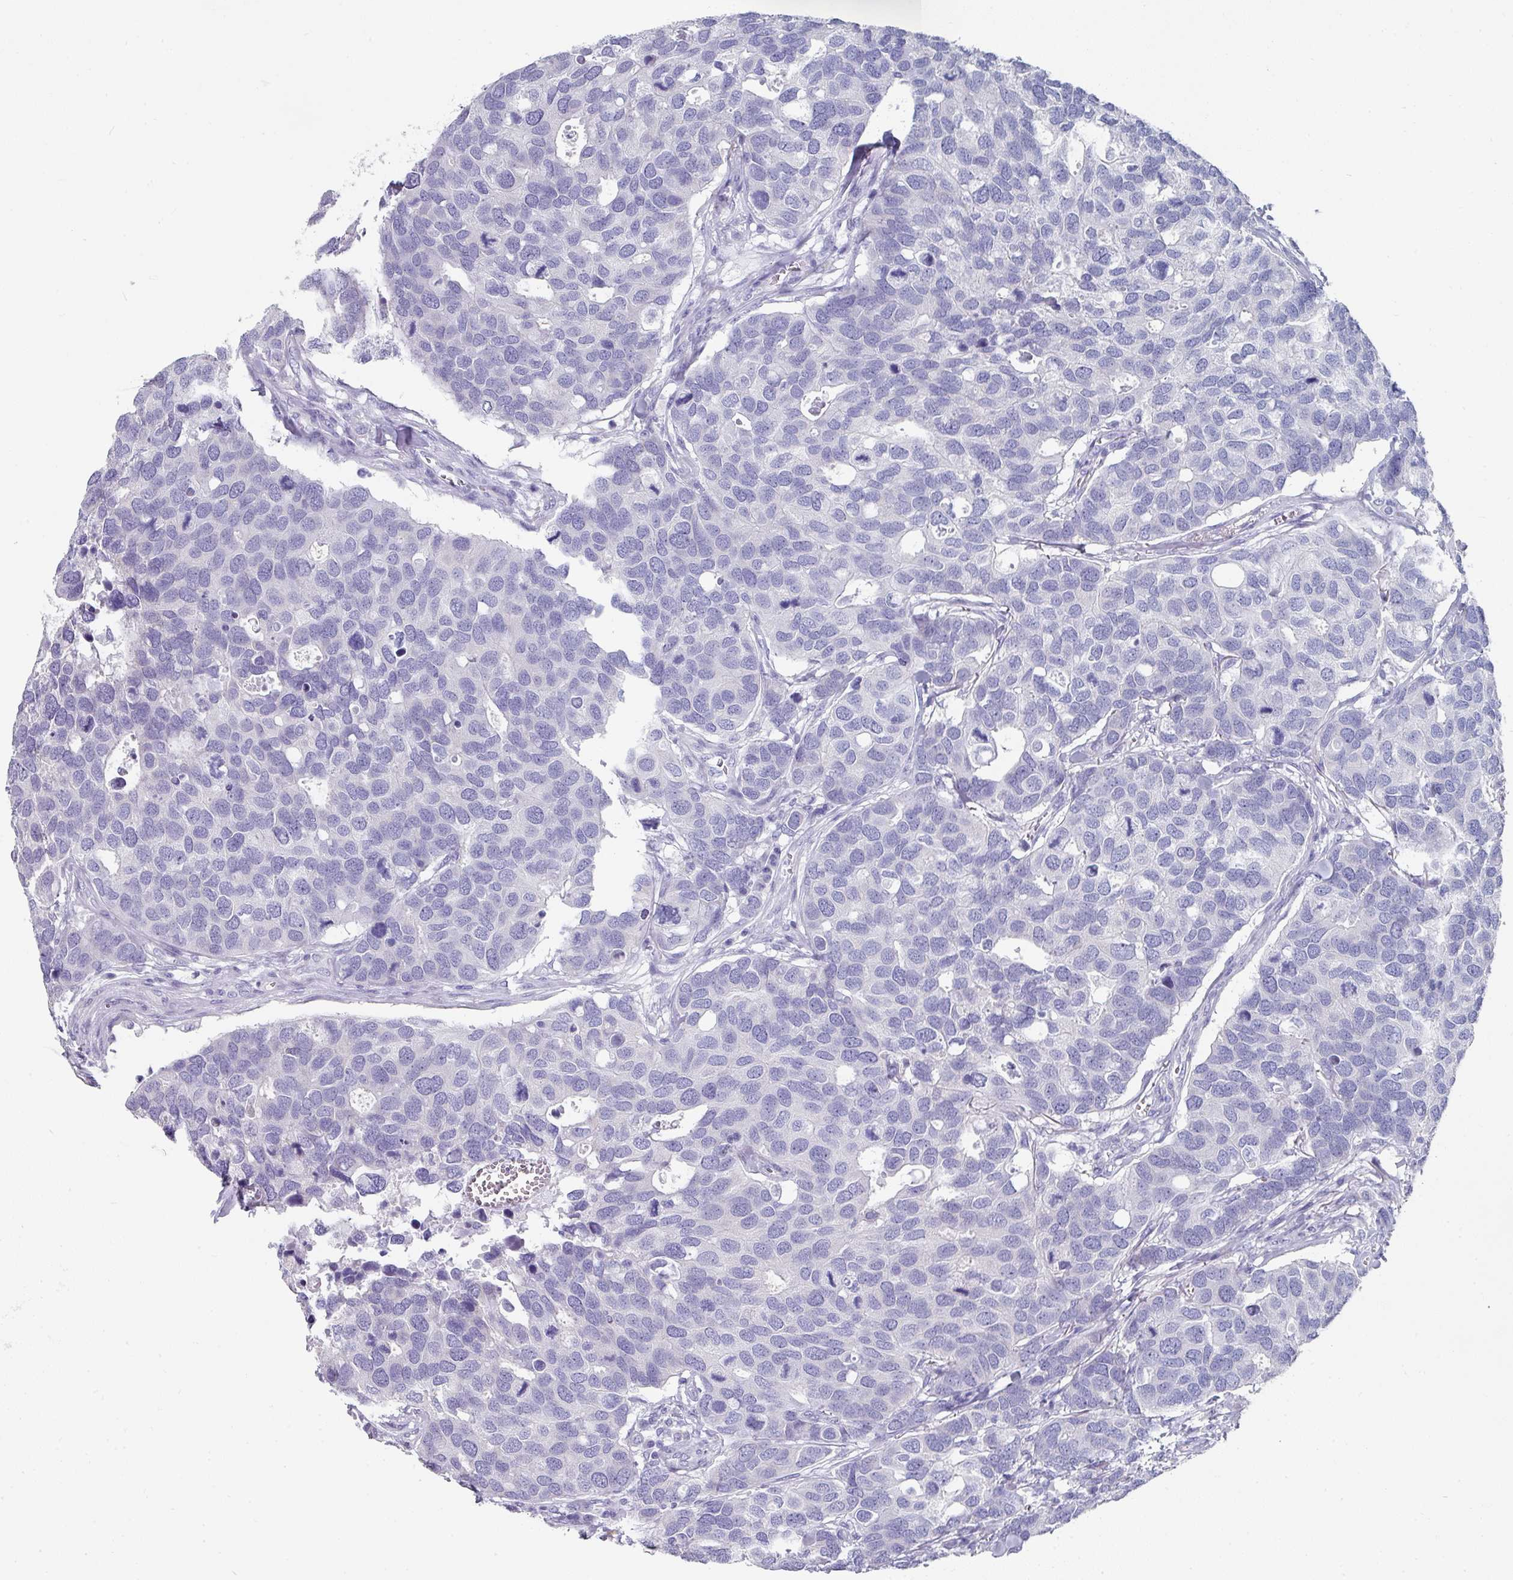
{"staining": {"intensity": "negative", "quantity": "none", "location": "none"}, "tissue": "breast cancer", "cell_type": "Tumor cells", "image_type": "cancer", "snomed": [{"axis": "morphology", "description": "Duct carcinoma"}, {"axis": "topography", "description": "Breast"}], "caption": "Immunohistochemistry micrograph of intraductal carcinoma (breast) stained for a protein (brown), which shows no expression in tumor cells.", "gene": "SETBP1", "patient": {"sex": "female", "age": 83}}